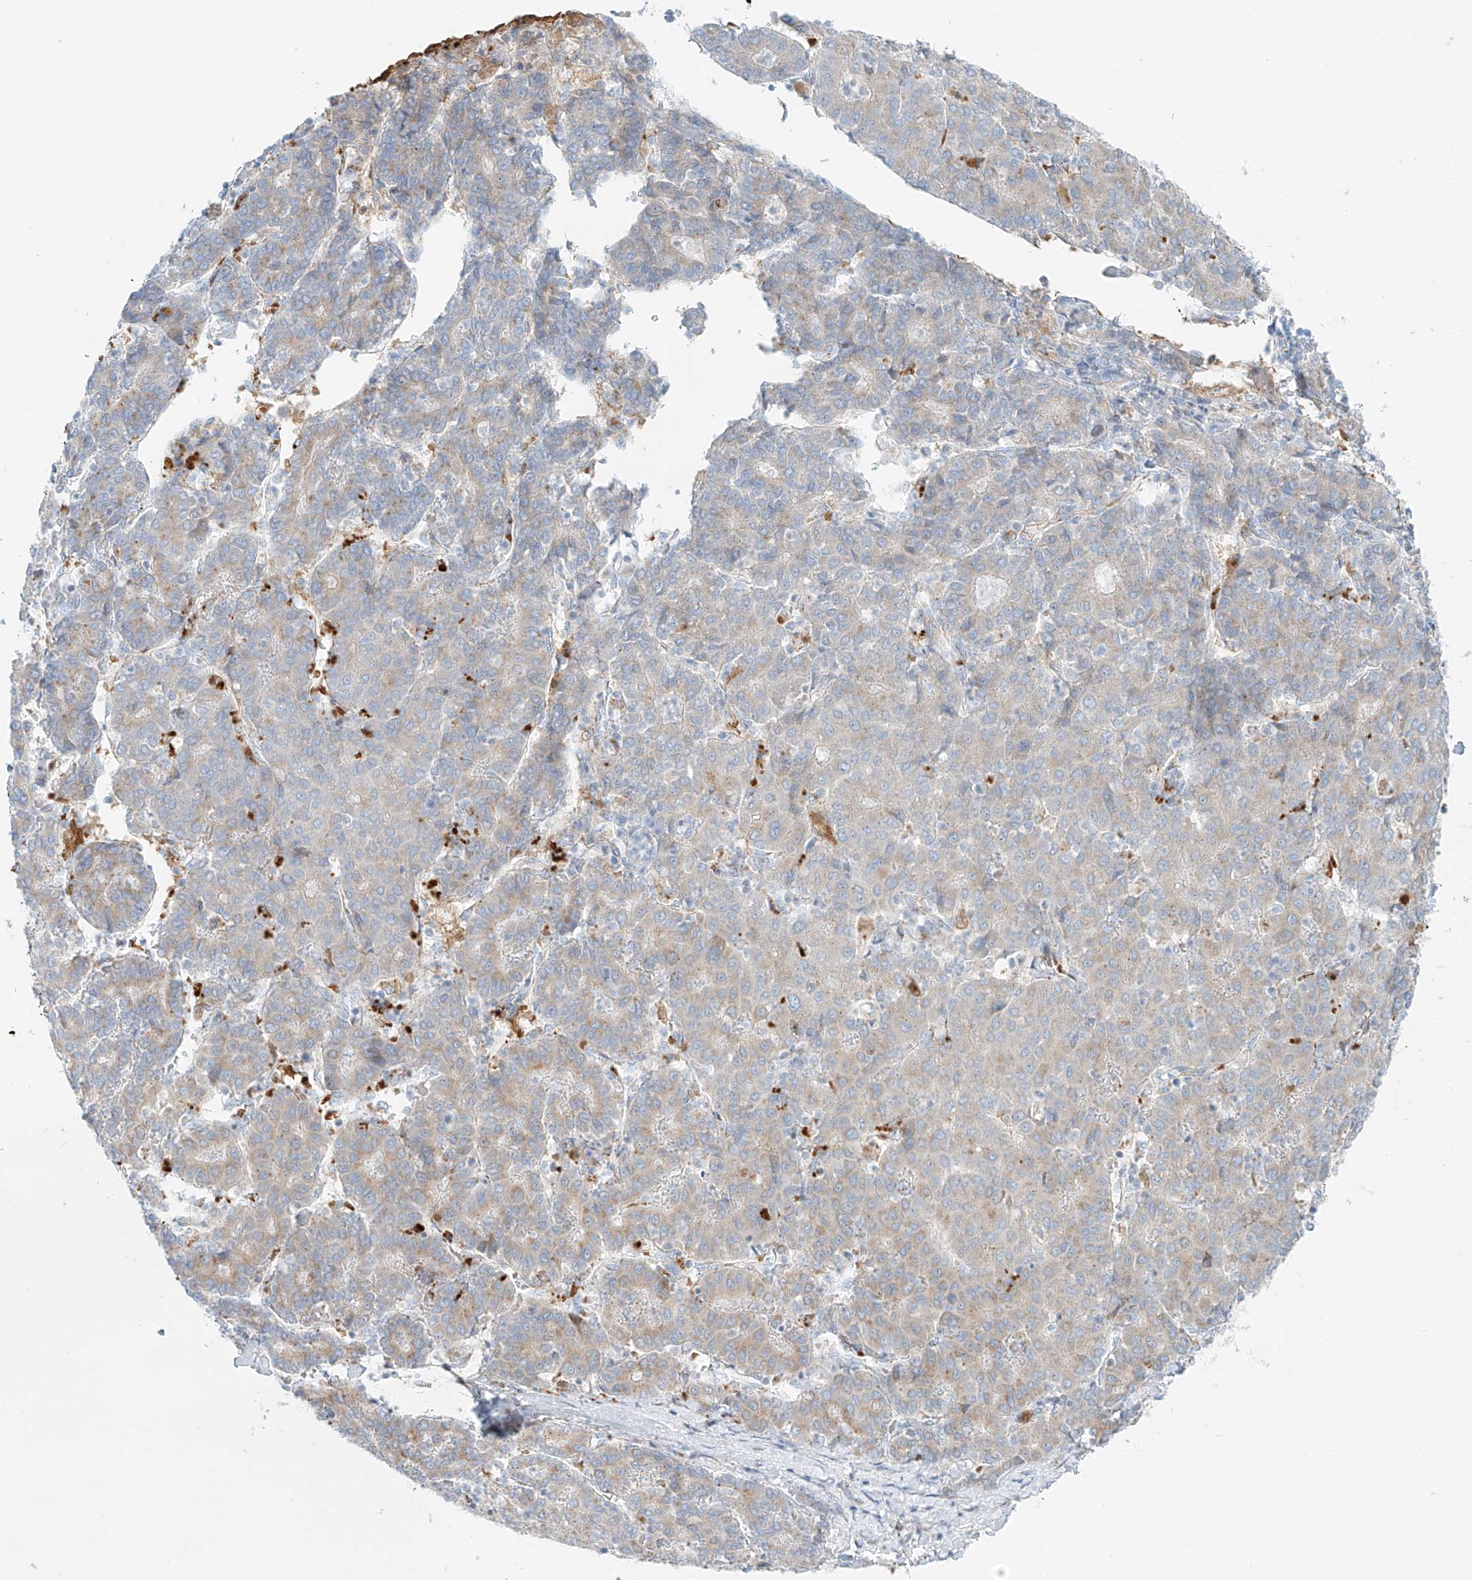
{"staining": {"intensity": "negative", "quantity": "none", "location": "none"}, "tissue": "liver cancer", "cell_type": "Tumor cells", "image_type": "cancer", "snomed": [{"axis": "morphology", "description": "Carcinoma, Hepatocellular, NOS"}, {"axis": "topography", "description": "Liver"}], "caption": "Histopathology image shows no protein staining in tumor cells of liver hepatocellular carcinoma tissue.", "gene": "EIPR1", "patient": {"sex": "male", "age": 65}}